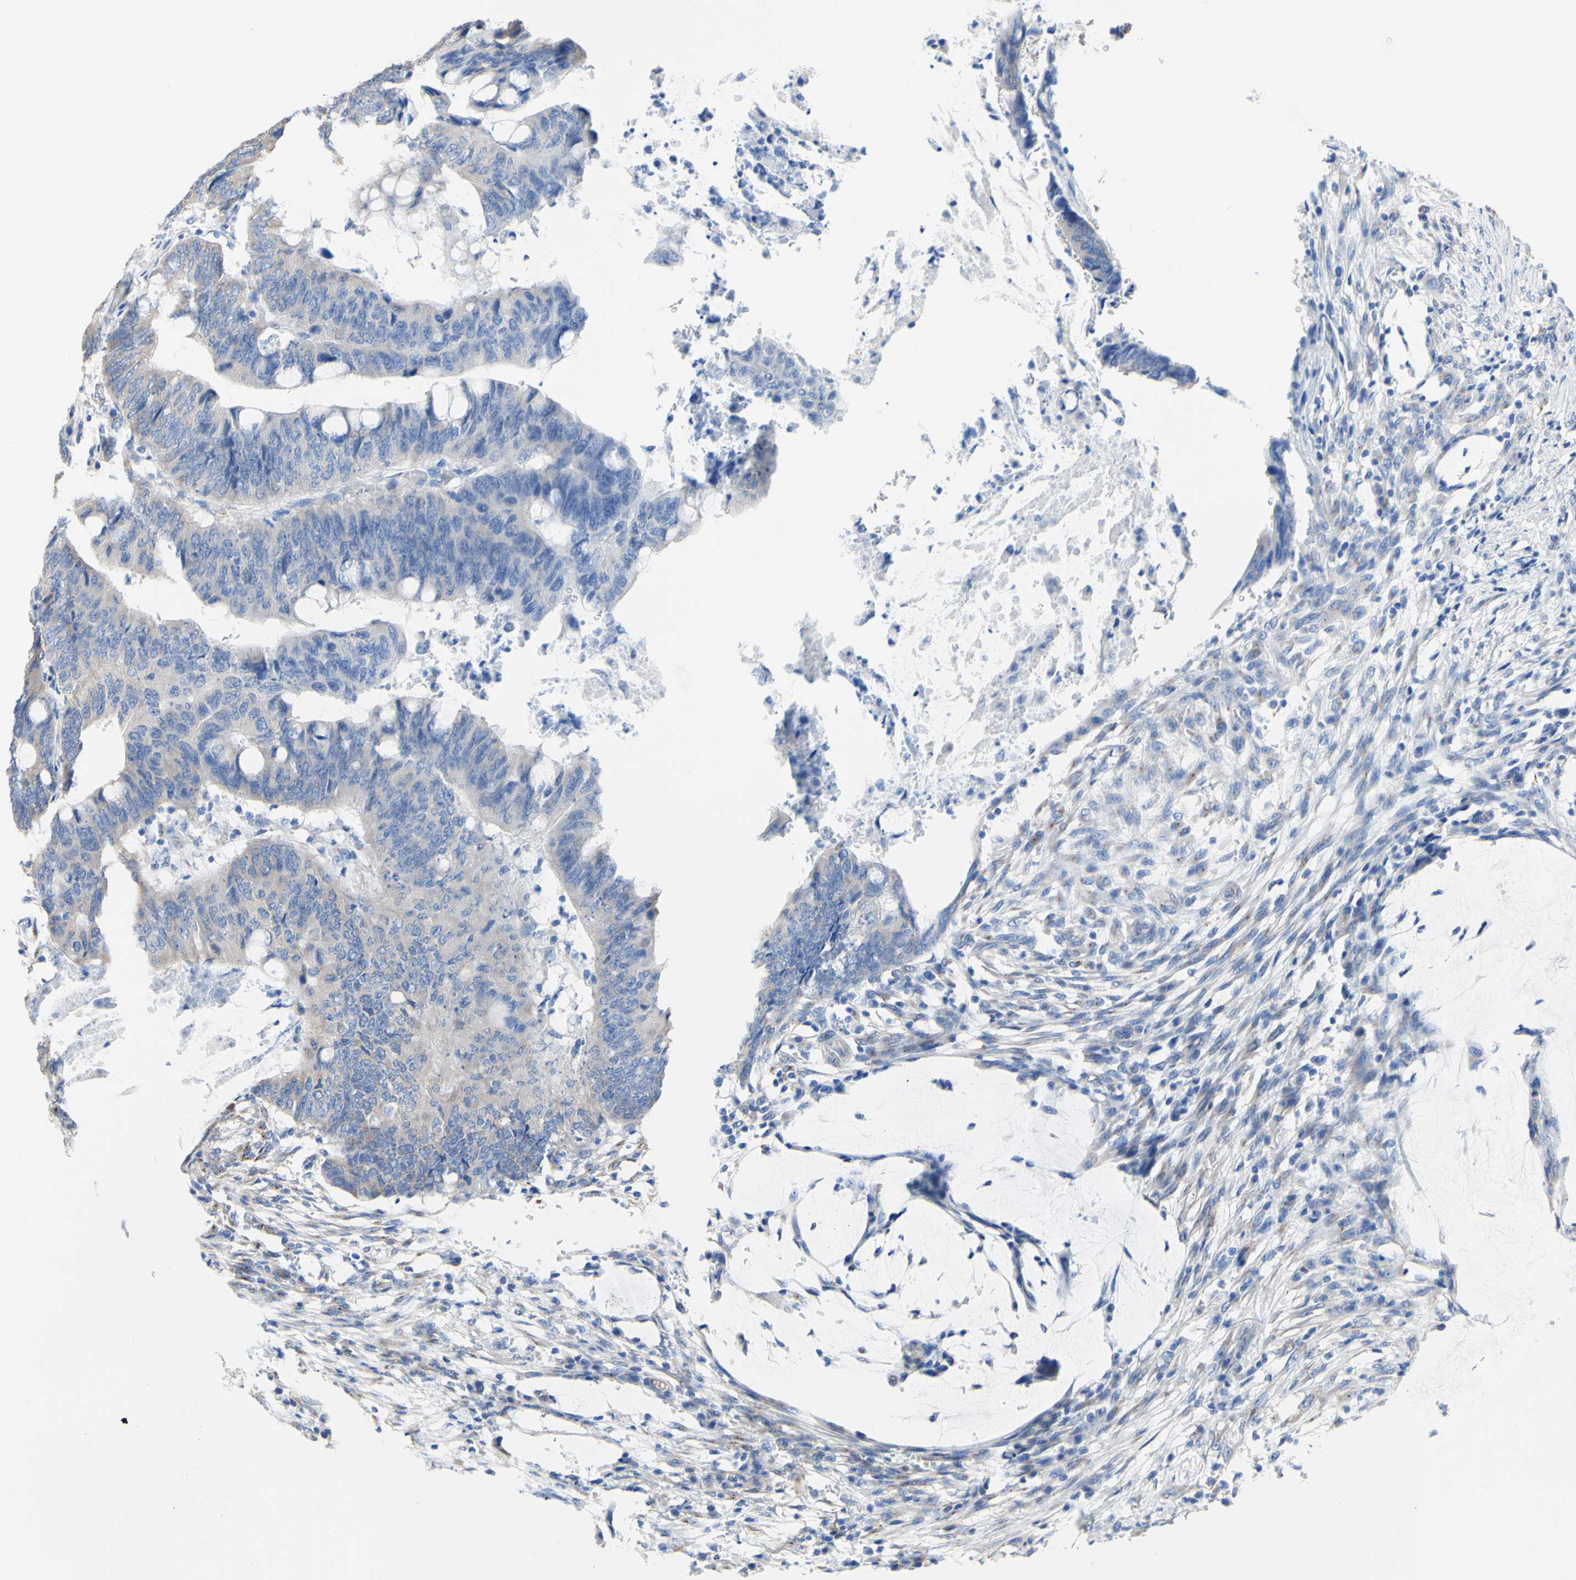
{"staining": {"intensity": "weak", "quantity": ">75%", "location": "cytoplasmic/membranous"}, "tissue": "colorectal cancer", "cell_type": "Tumor cells", "image_type": "cancer", "snomed": [{"axis": "morphology", "description": "Normal tissue, NOS"}, {"axis": "morphology", "description": "Adenocarcinoma, NOS"}, {"axis": "topography", "description": "Rectum"}, {"axis": "topography", "description": "Peripheral nerve tissue"}], "caption": "The image shows staining of colorectal cancer (adenocarcinoma), revealing weak cytoplasmic/membranous protein expression (brown color) within tumor cells.", "gene": "LRIG3", "patient": {"sex": "male", "age": 92}}